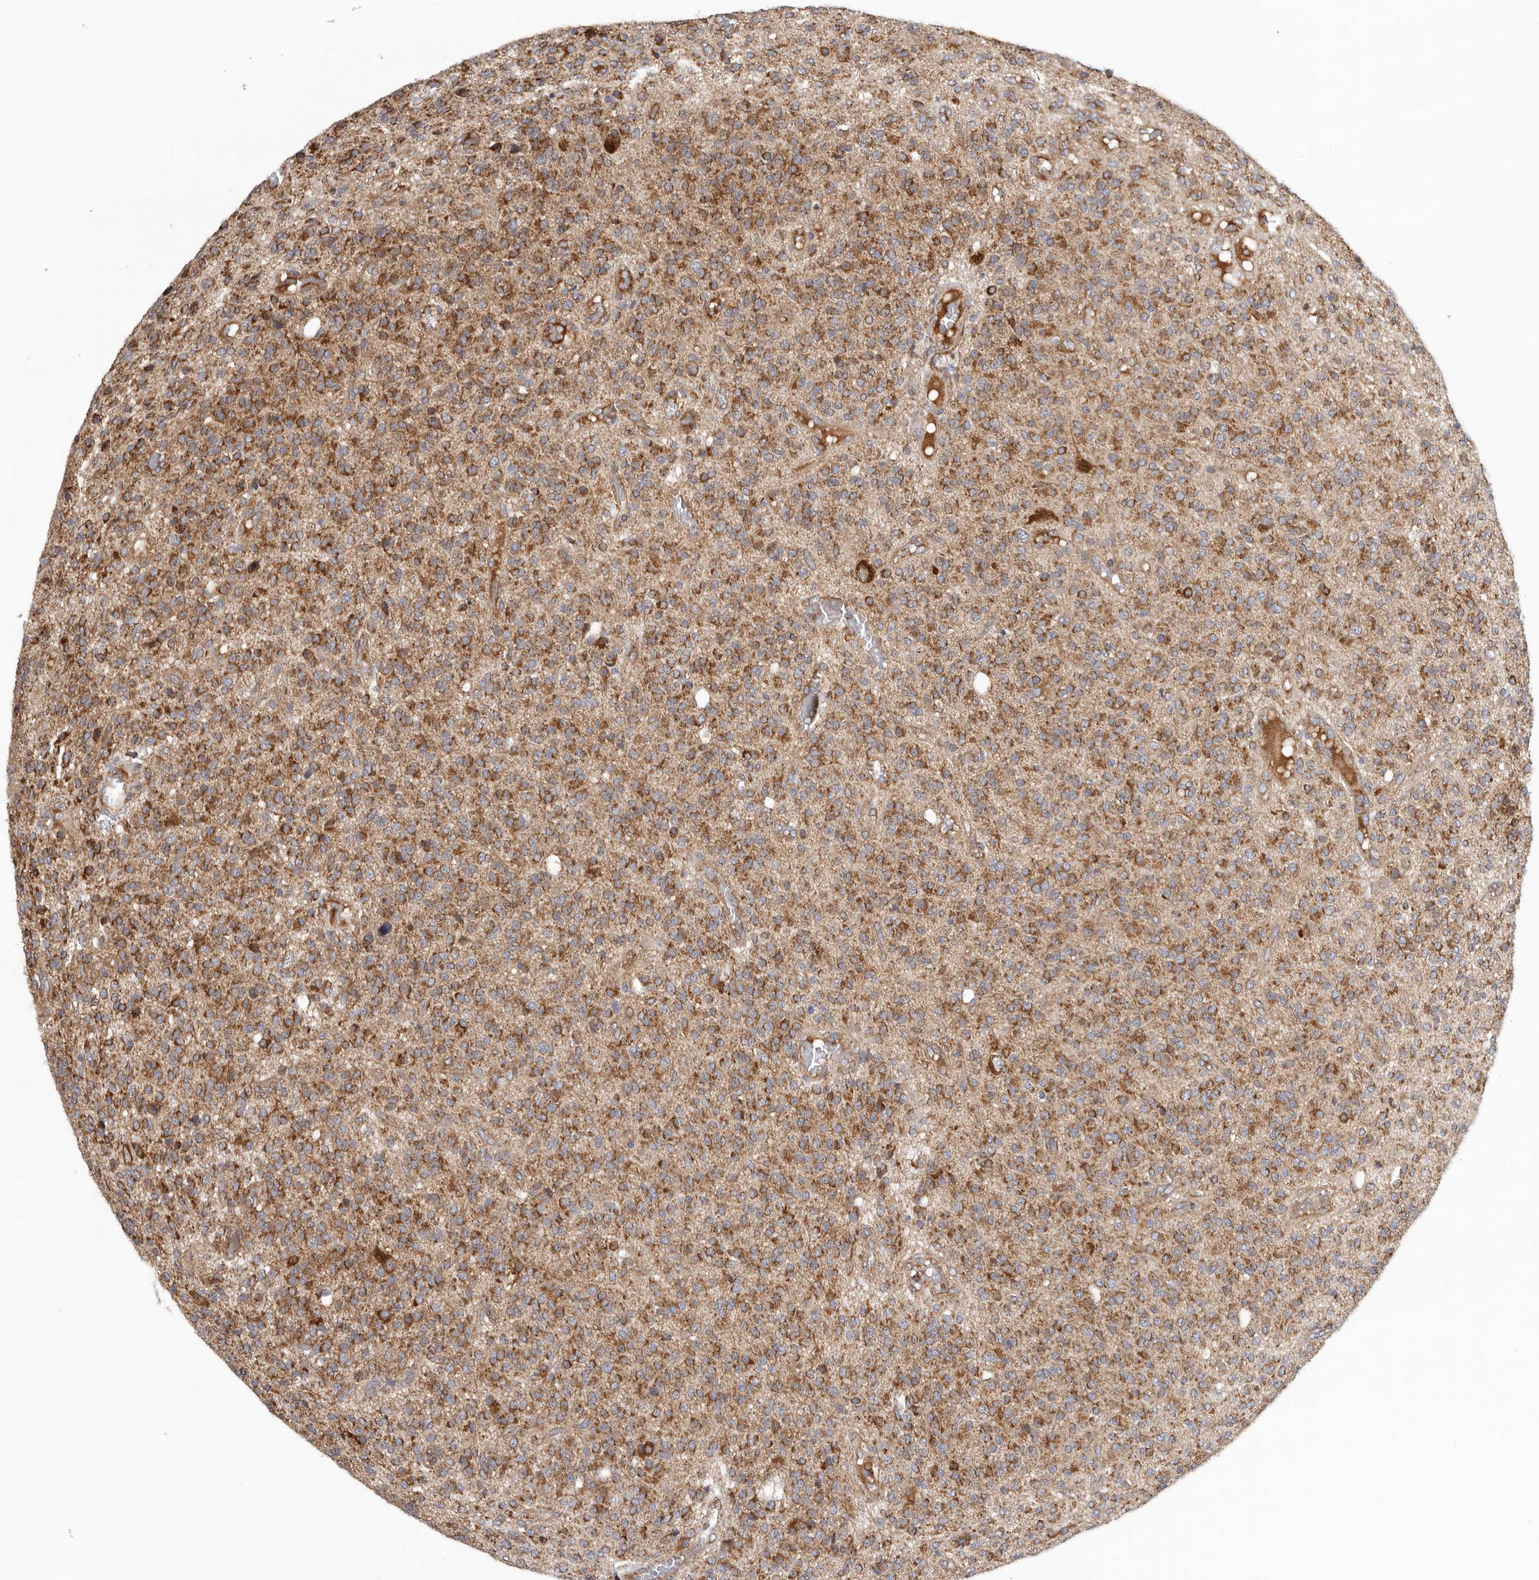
{"staining": {"intensity": "moderate", "quantity": ">75%", "location": "cytoplasmic/membranous"}, "tissue": "glioma", "cell_type": "Tumor cells", "image_type": "cancer", "snomed": [{"axis": "morphology", "description": "Glioma, malignant, High grade"}, {"axis": "topography", "description": "Brain"}], "caption": "Immunohistochemical staining of human glioma reveals medium levels of moderate cytoplasmic/membranous protein positivity in about >75% of tumor cells.", "gene": "FKBP8", "patient": {"sex": "male", "age": 34}}